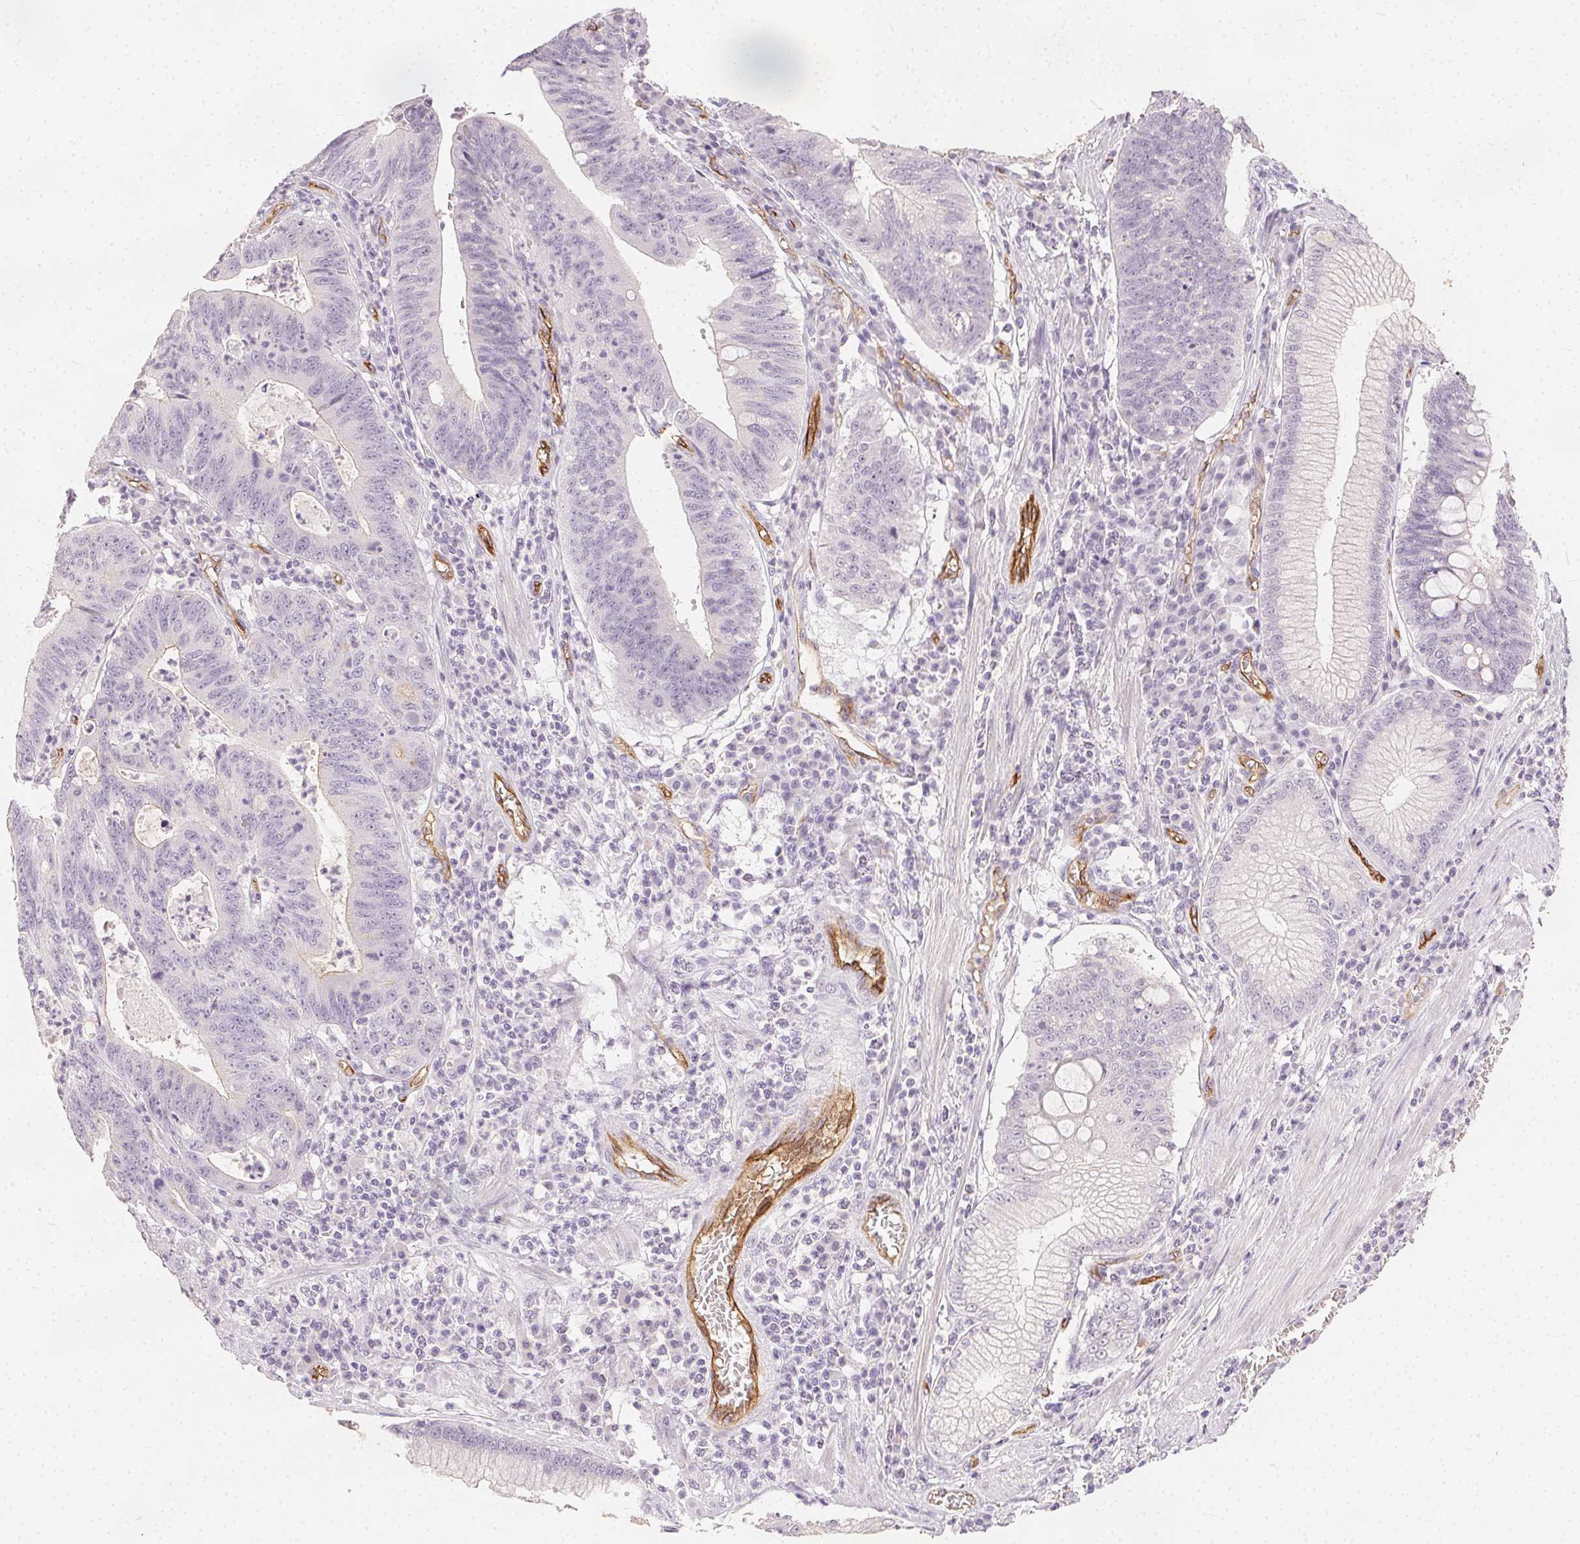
{"staining": {"intensity": "negative", "quantity": "none", "location": "none"}, "tissue": "stomach cancer", "cell_type": "Tumor cells", "image_type": "cancer", "snomed": [{"axis": "morphology", "description": "Adenocarcinoma, NOS"}, {"axis": "topography", "description": "Stomach"}], "caption": "Human stomach cancer stained for a protein using immunohistochemistry demonstrates no expression in tumor cells.", "gene": "PODXL", "patient": {"sex": "male", "age": 59}}